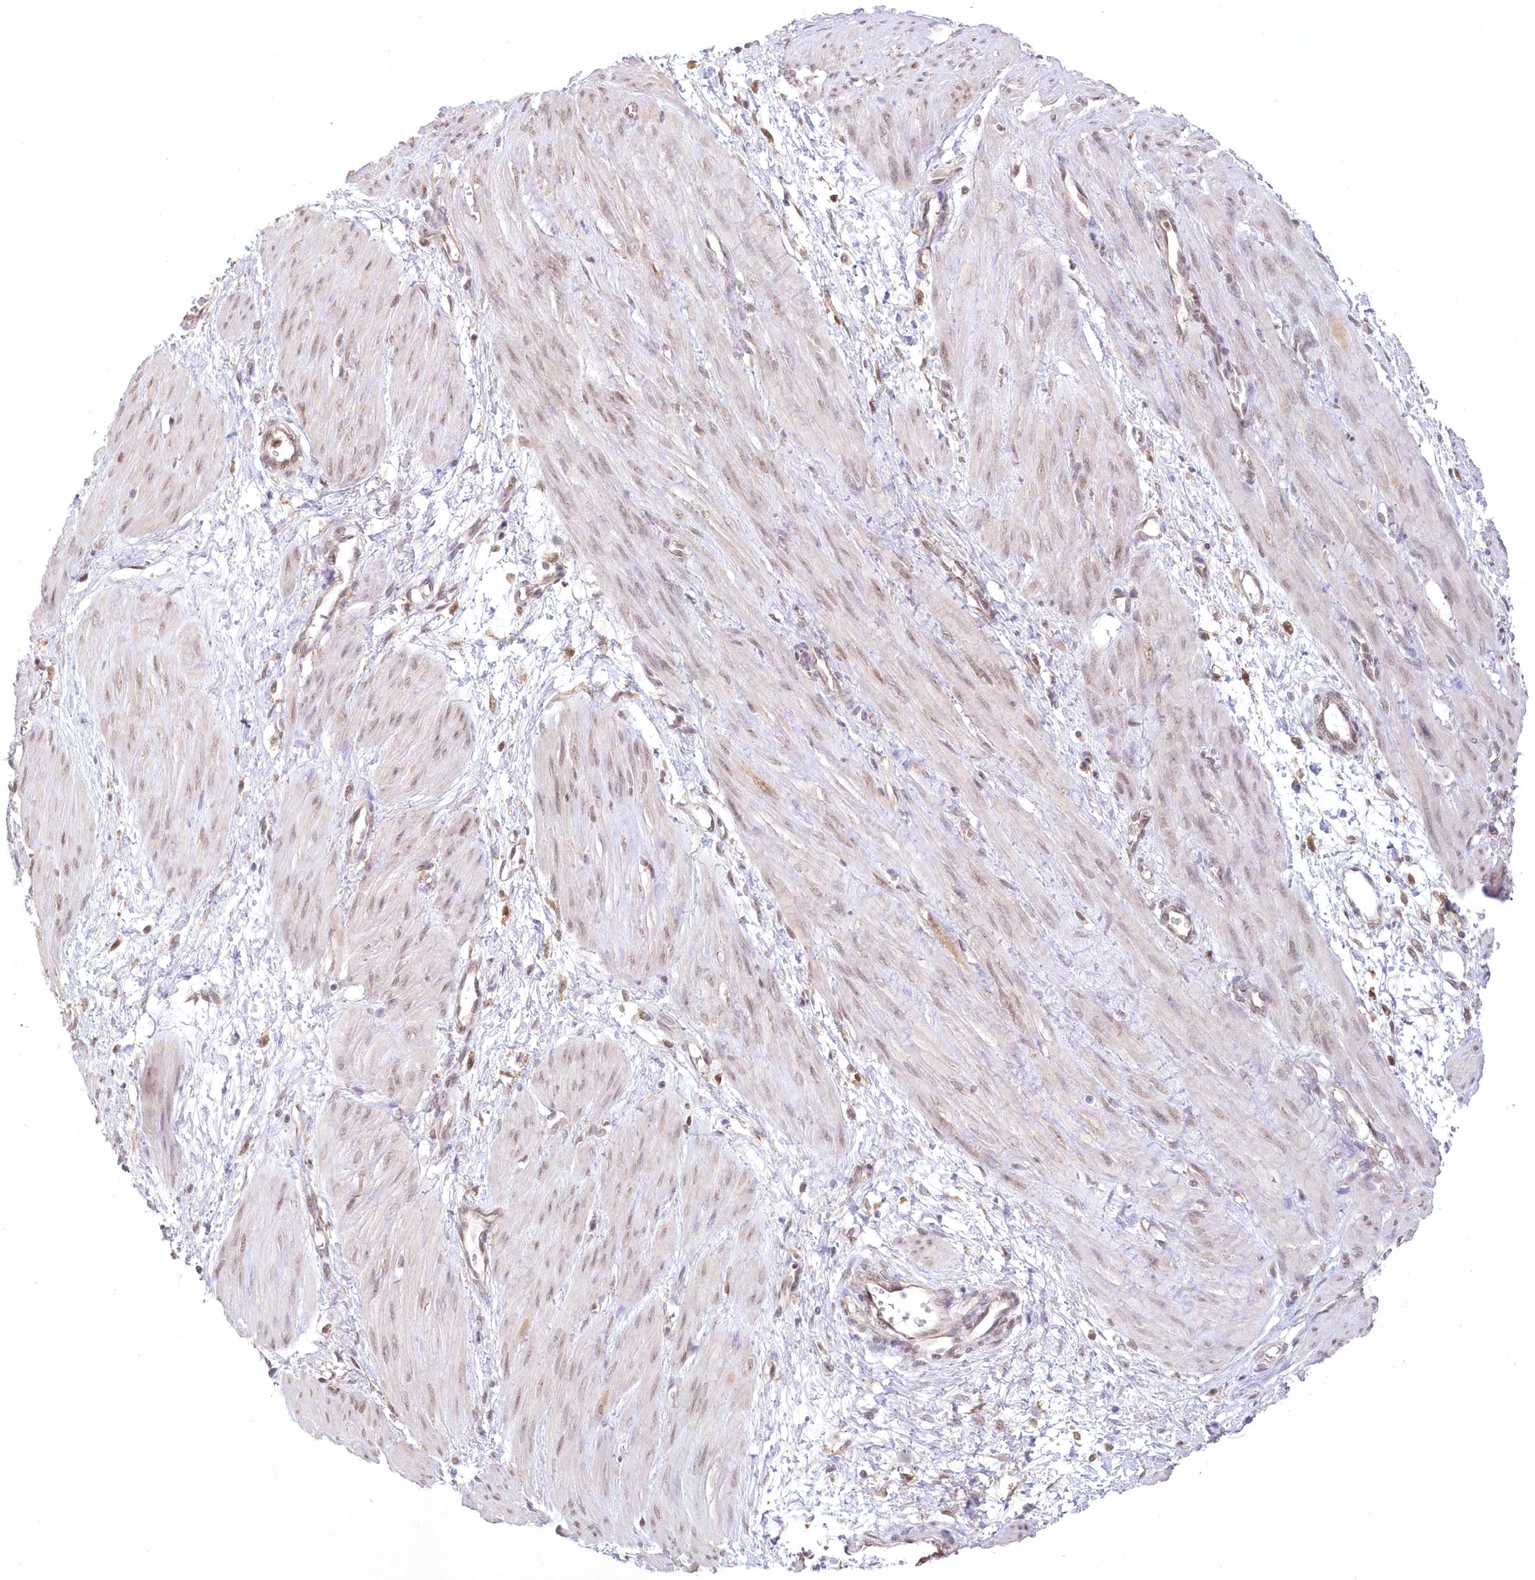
{"staining": {"intensity": "weak", "quantity": "25%-75%", "location": "nuclear"}, "tissue": "smooth muscle", "cell_type": "Smooth muscle cells", "image_type": "normal", "snomed": [{"axis": "morphology", "description": "Normal tissue, NOS"}, {"axis": "topography", "description": "Endometrium"}], "caption": "Benign smooth muscle reveals weak nuclear positivity in approximately 25%-75% of smooth muscle cells The protein of interest is shown in brown color, while the nuclei are stained blue..", "gene": "RNPEP", "patient": {"sex": "female", "age": 33}}